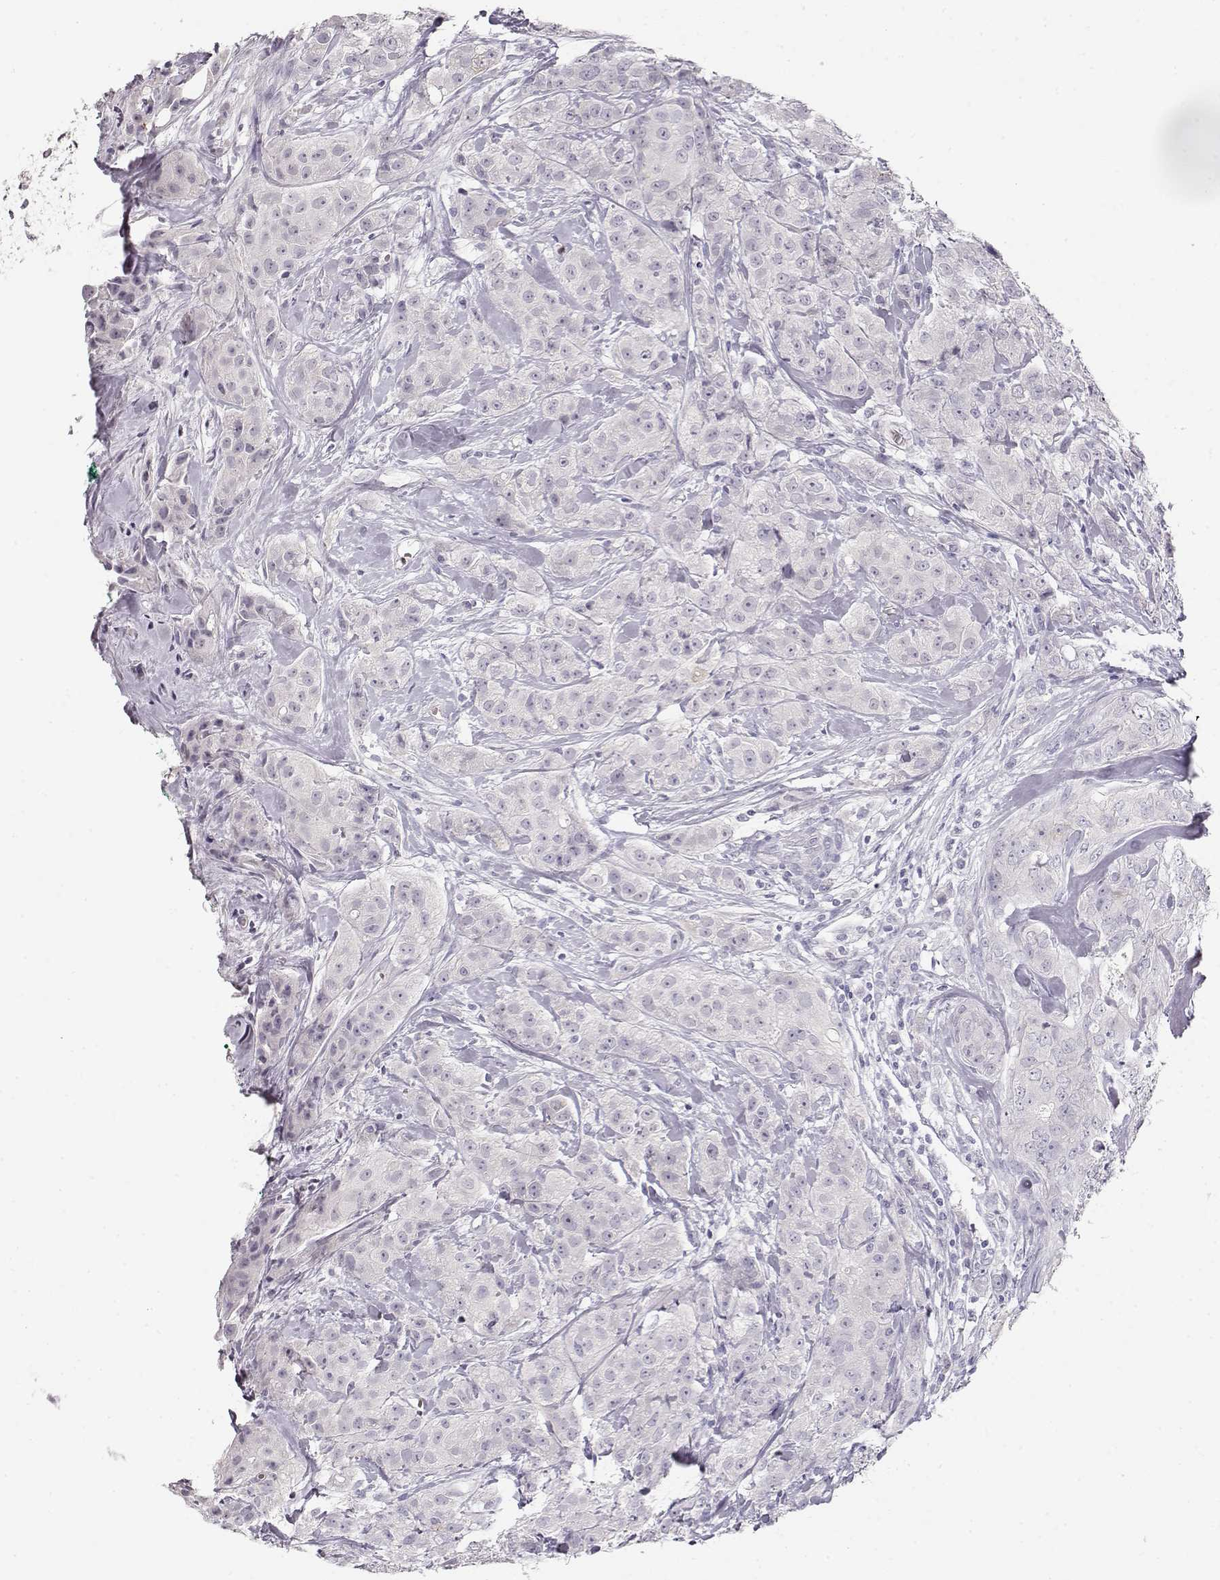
{"staining": {"intensity": "negative", "quantity": "none", "location": "none"}, "tissue": "breast cancer", "cell_type": "Tumor cells", "image_type": "cancer", "snomed": [{"axis": "morphology", "description": "Duct carcinoma"}, {"axis": "topography", "description": "Breast"}], "caption": "This is a photomicrograph of immunohistochemistry staining of breast cancer, which shows no positivity in tumor cells.", "gene": "TTC26", "patient": {"sex": "female", "age": 43}}